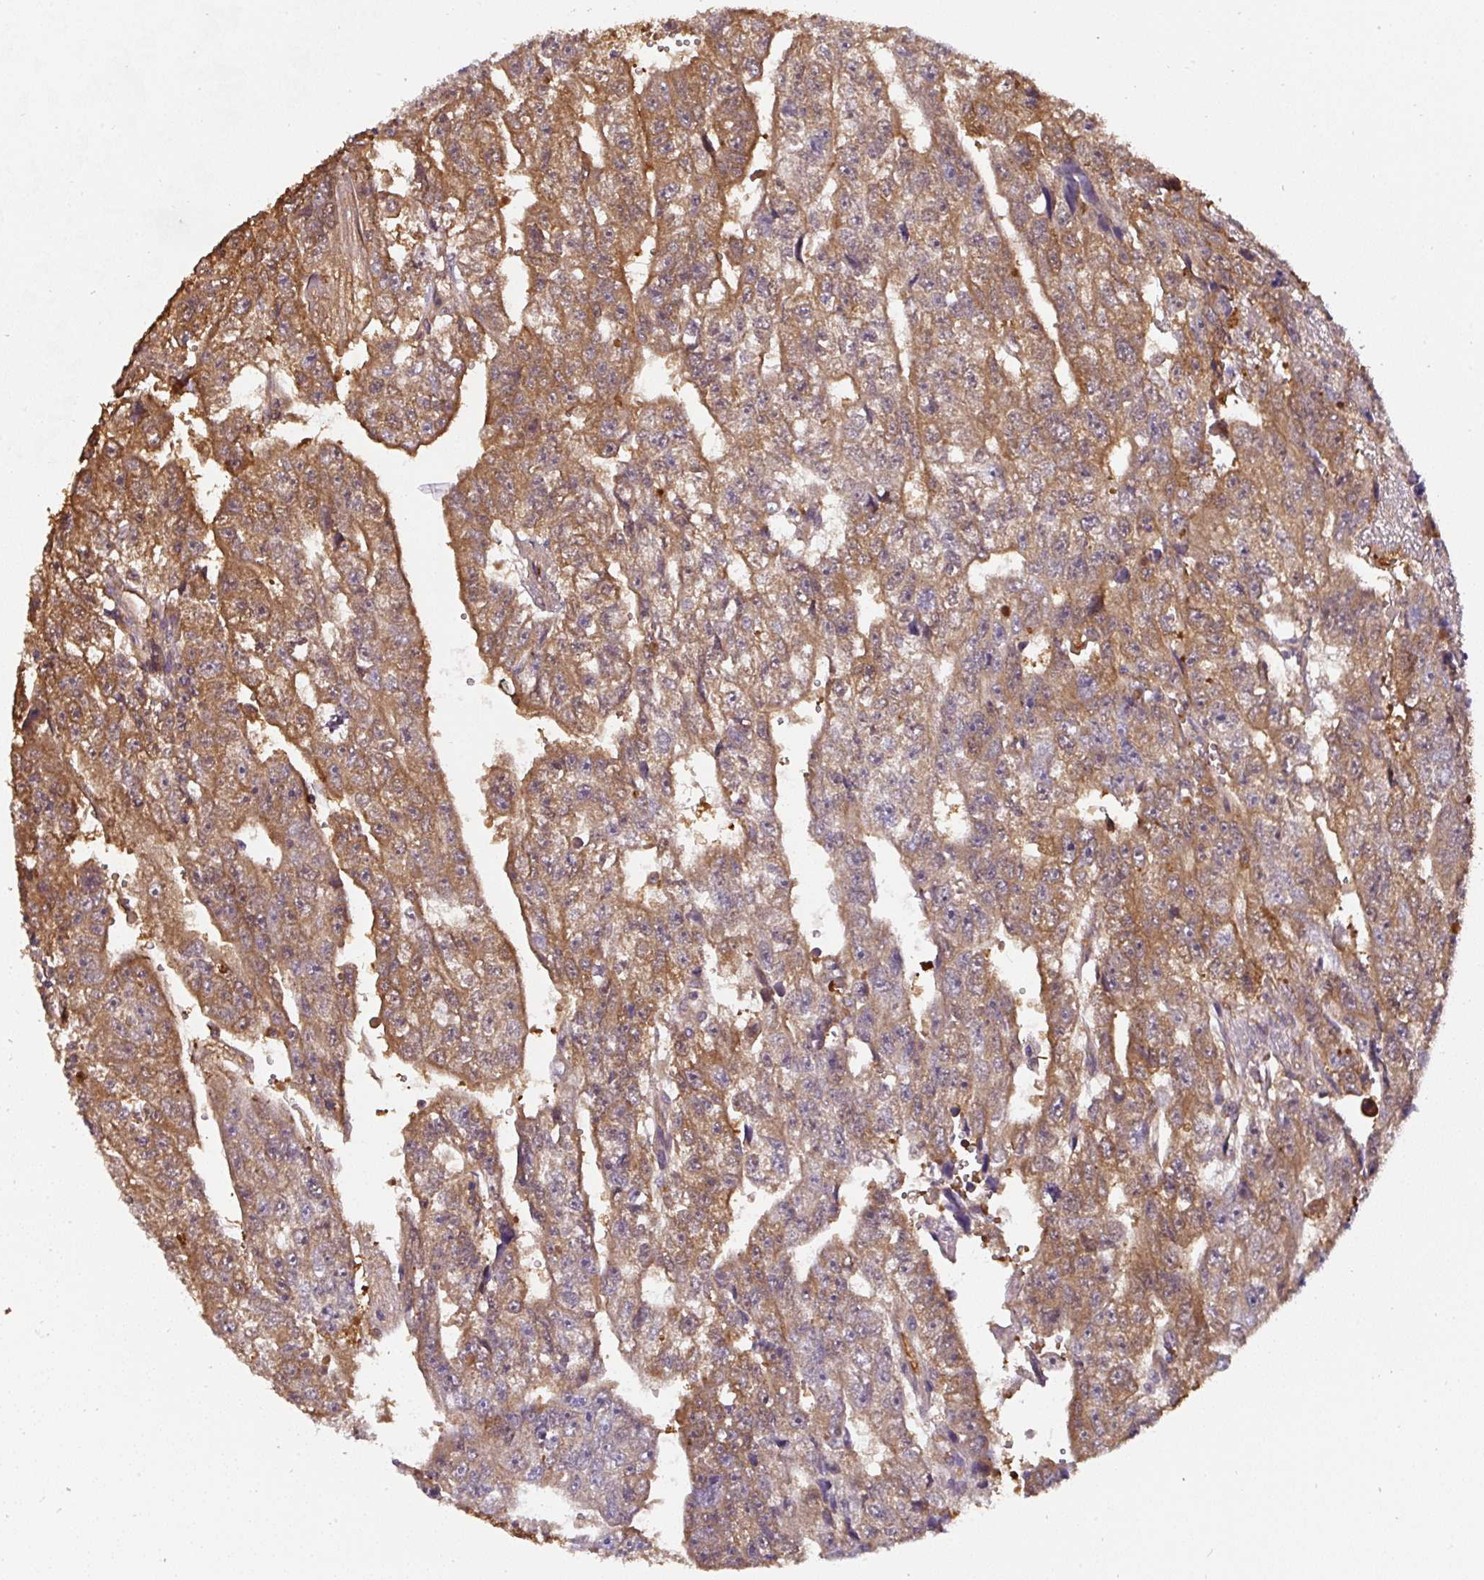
{"staining": {"intensity": "moderate", "quantity": ">75%", "location": "cytoplasmic/membranous"}, "tissue": "testis cancer", "cell_type": "Tumor cells", "image_type": "cancer", "snomed": [{"axis": "morphology", "description": "Carcinoma, Embryonal, NOS"}, {"axis": "topography", "description": "Testis"}], "caption": "Immunohistochemical staining of embryonal carcinoma (testis) shows moderate cytoplasmic/membranous protein staining in approximately >75% of tumor cells. The staining was performed using DAB (3,3'-diaminobenzidine) to visualize the protein expression in brown, while the nuclei were stained in blue with hematoxylin (Magnification: 20x).", "gene": "ST13", "patient": {"sex": "male", "age": 20}}